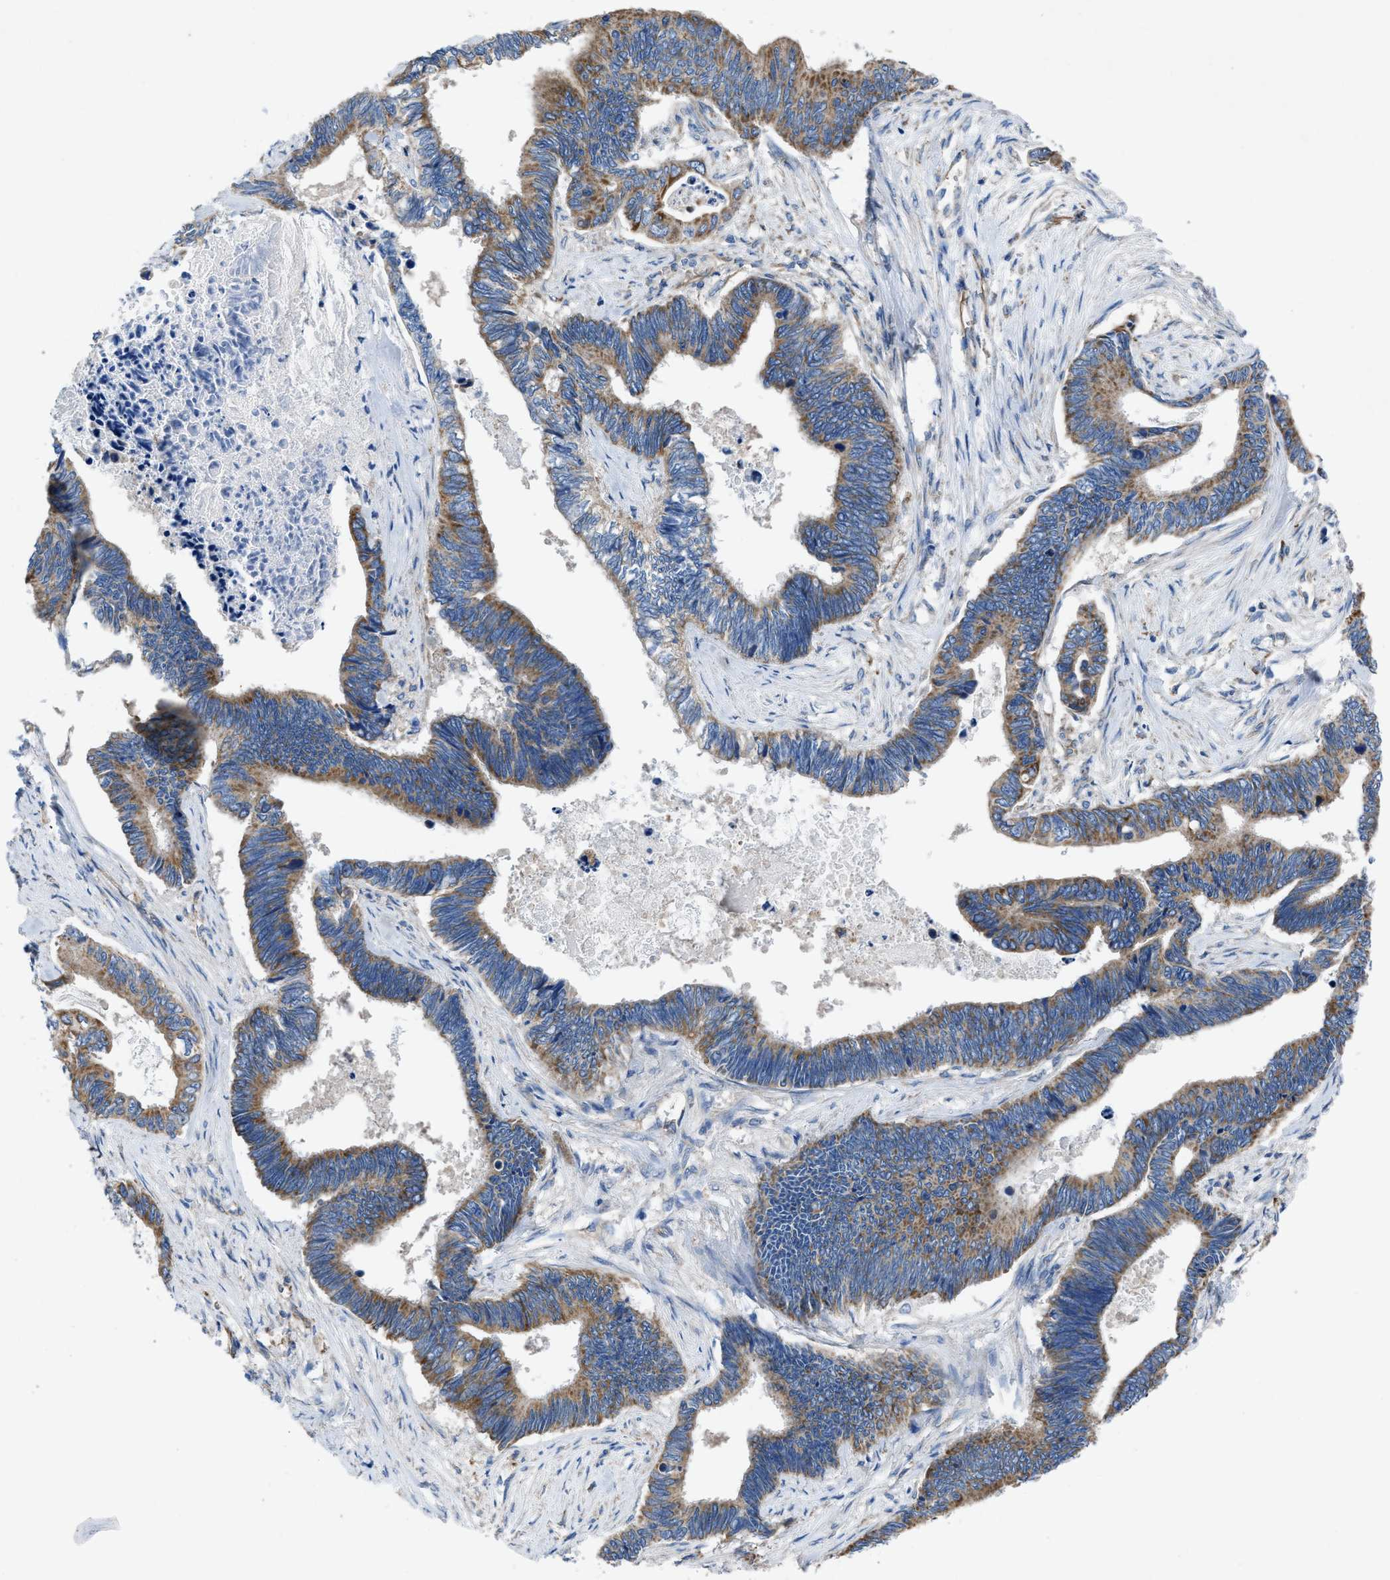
{"staining": {"intensity": "moderate", "quantity": ">75%", "location": "cytoplasmic/membranous"}, "tissue": "pancreatic cancer", "cell_type": "Tumor cells", "image_type": "cancer", "snomed": [{"axis": "morphology", "description": "Adenocarcinoma, NOS"}, {"axis": "topography", "description": "Pancreas"}], "caption": "This is an image of immunohistochemistry staining of pancreatic cancer (adenocarcinoma), which shows moderate positivity in the cytoplasmic/membranous of tumor cells.", "gene": "DOLPP1", "patient": {"sex": "female", "age": 70}}